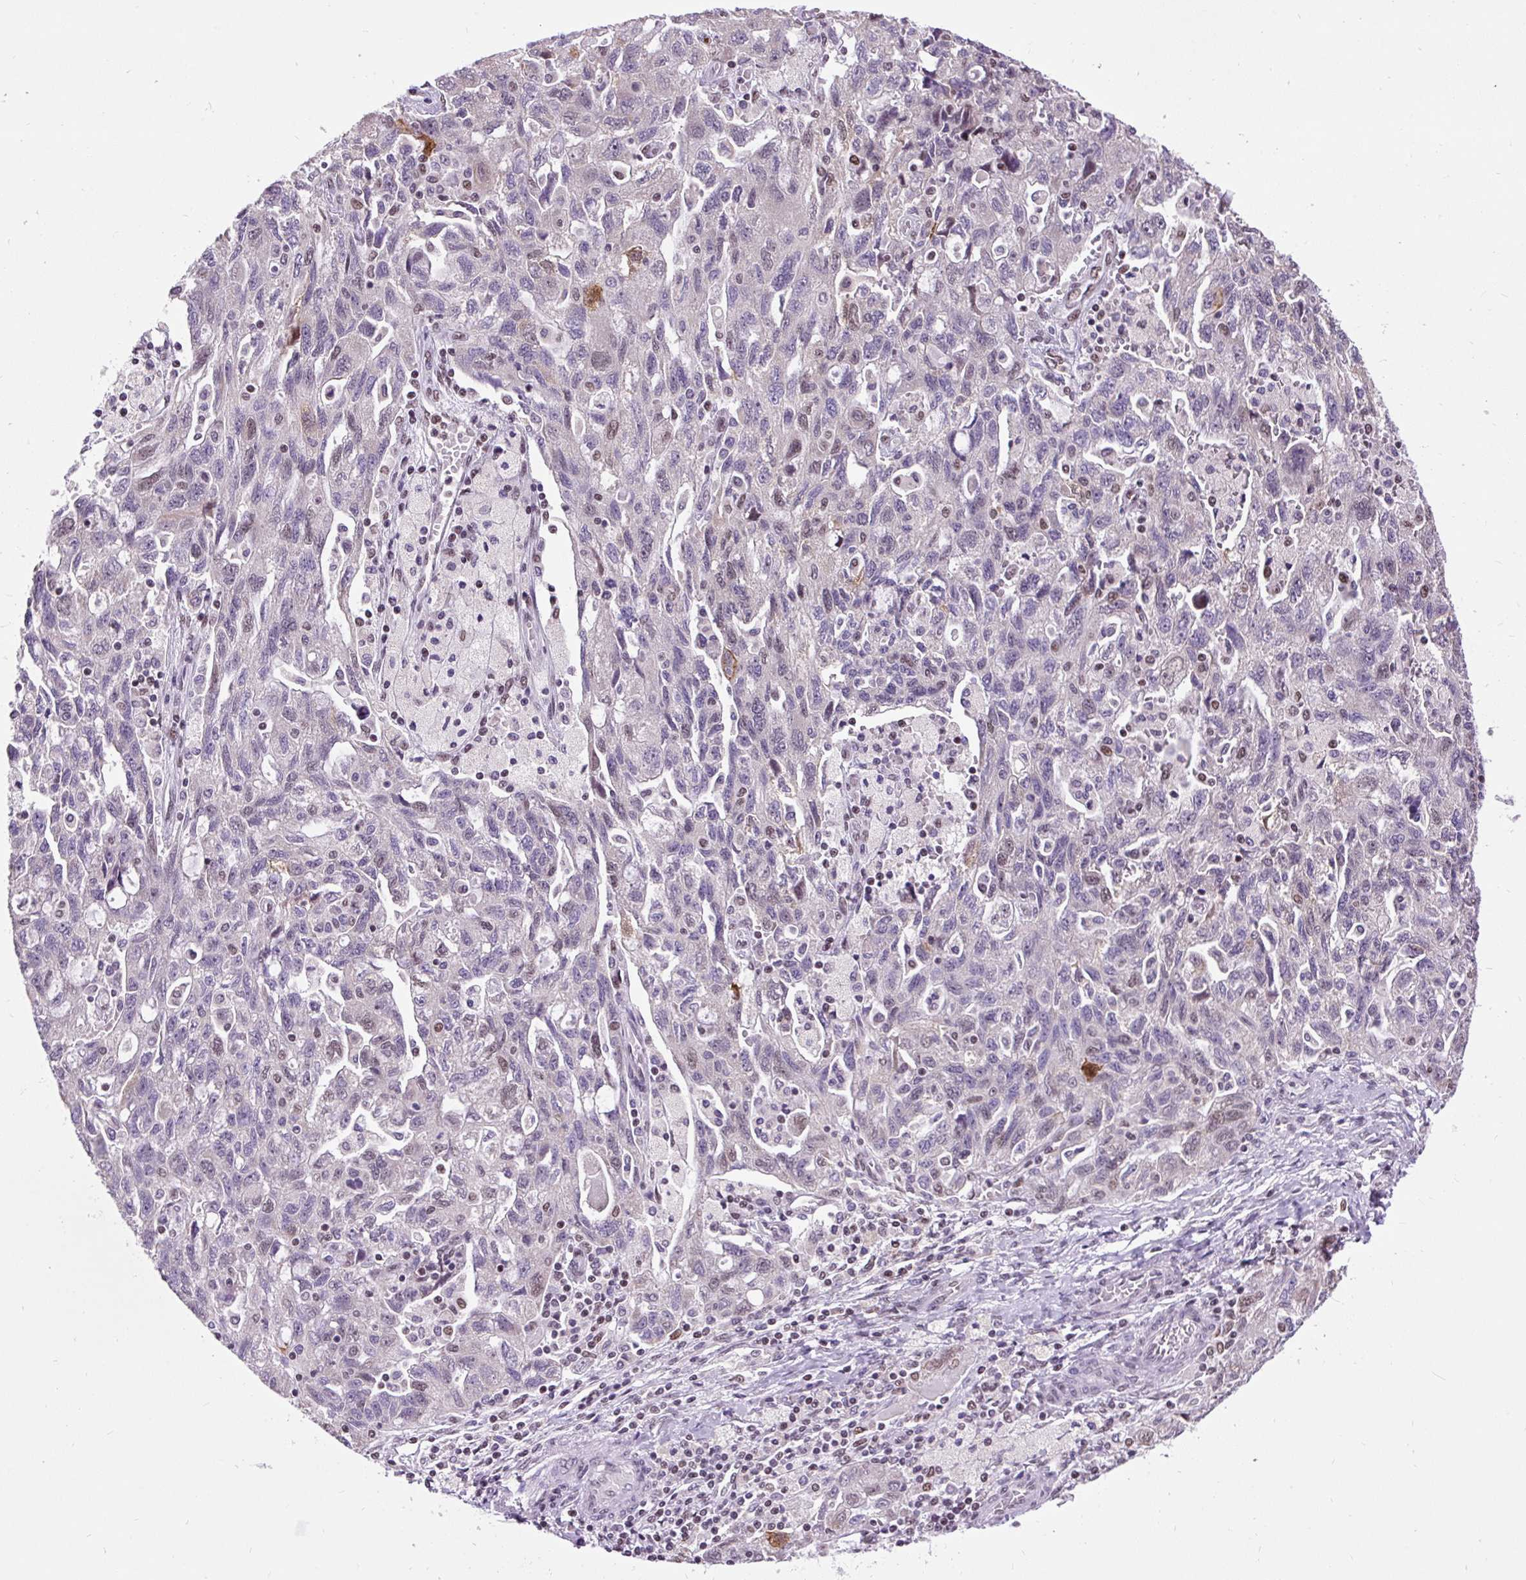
{"staining": {"intensity": "moderate", "quantity": "<25%", "location": "nuclear"}, "tissue": "ovarian cancer", "cell_type": "Tumor cells", "image_type": "cancer", "snomed": [{"axis": "morphology", "description": "Carcinoma, NOS"}, {"axis": "morphology", "description": "Cystadenocarcinoma, serous, NOS"}, {"axis": "topography", "description": "Ovary"}], "caption": "Ovarian carcinoma tissue demonstrates moderate nuclear positivity in about <25% of tumor cells, visualized by immunohistochemistry. (Stains: DAB in brown, nuclei in blue, Microscopy: brightfield microscopy at high magnification).", "gene": "ZNF672", "patient": {"sex": "female", "age": 69}}